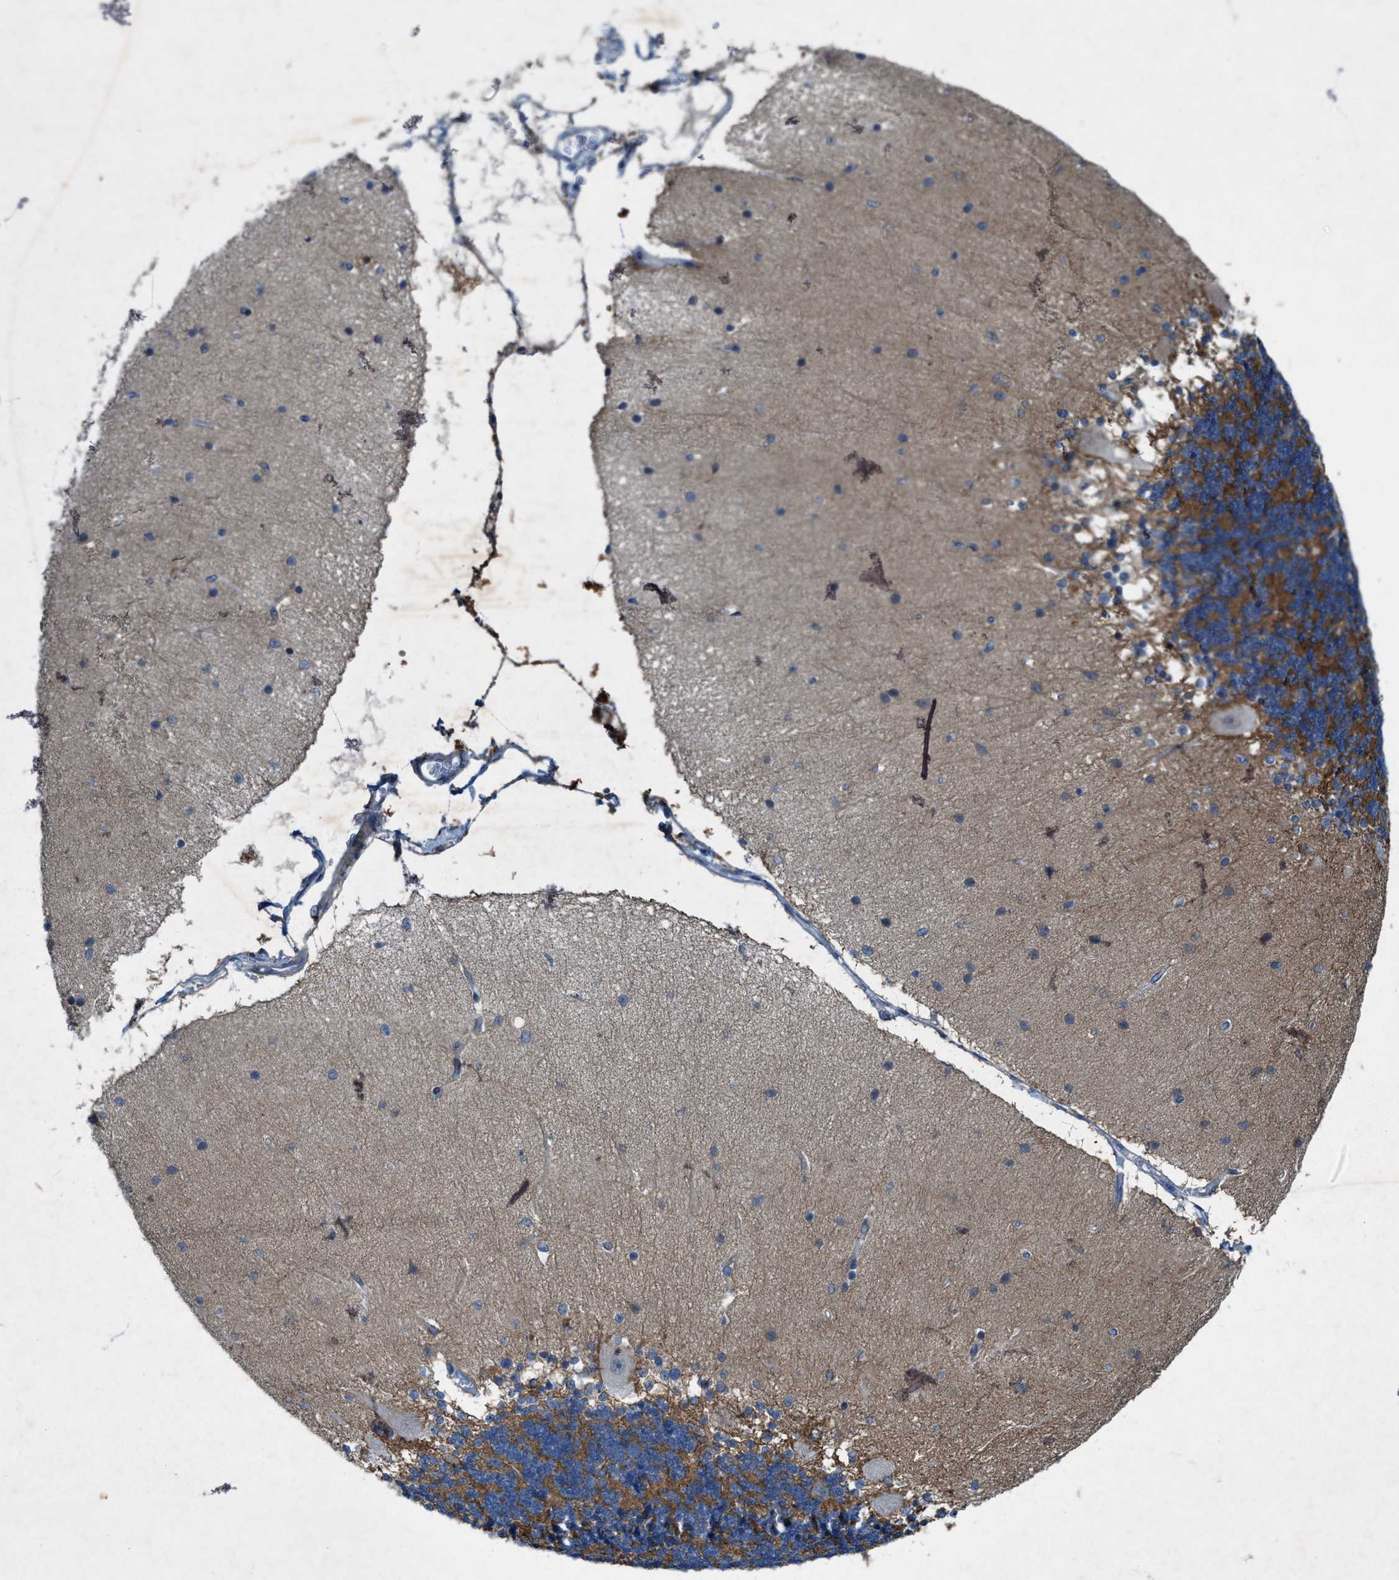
{"staining": {"intensity": "strong", "quantity": "<25%", "location": "cytoplasmic/membranous"}, "tissue": "cerebellum", "cell_type": "Cells in granular layer", "image_type": "normal", "snomed": [{"axis": "morphology", "description": "Normal tissue, NOS"}, {"axis": "topography", "description": "Cerebellum"}], "caption": "A brown stain labels strong cytoplasmic/membranous staining of a protein in cells in granular layer of benign cerebellum.", "gene": "URGCP", "patient": {"sex": "female", "age": 54}}